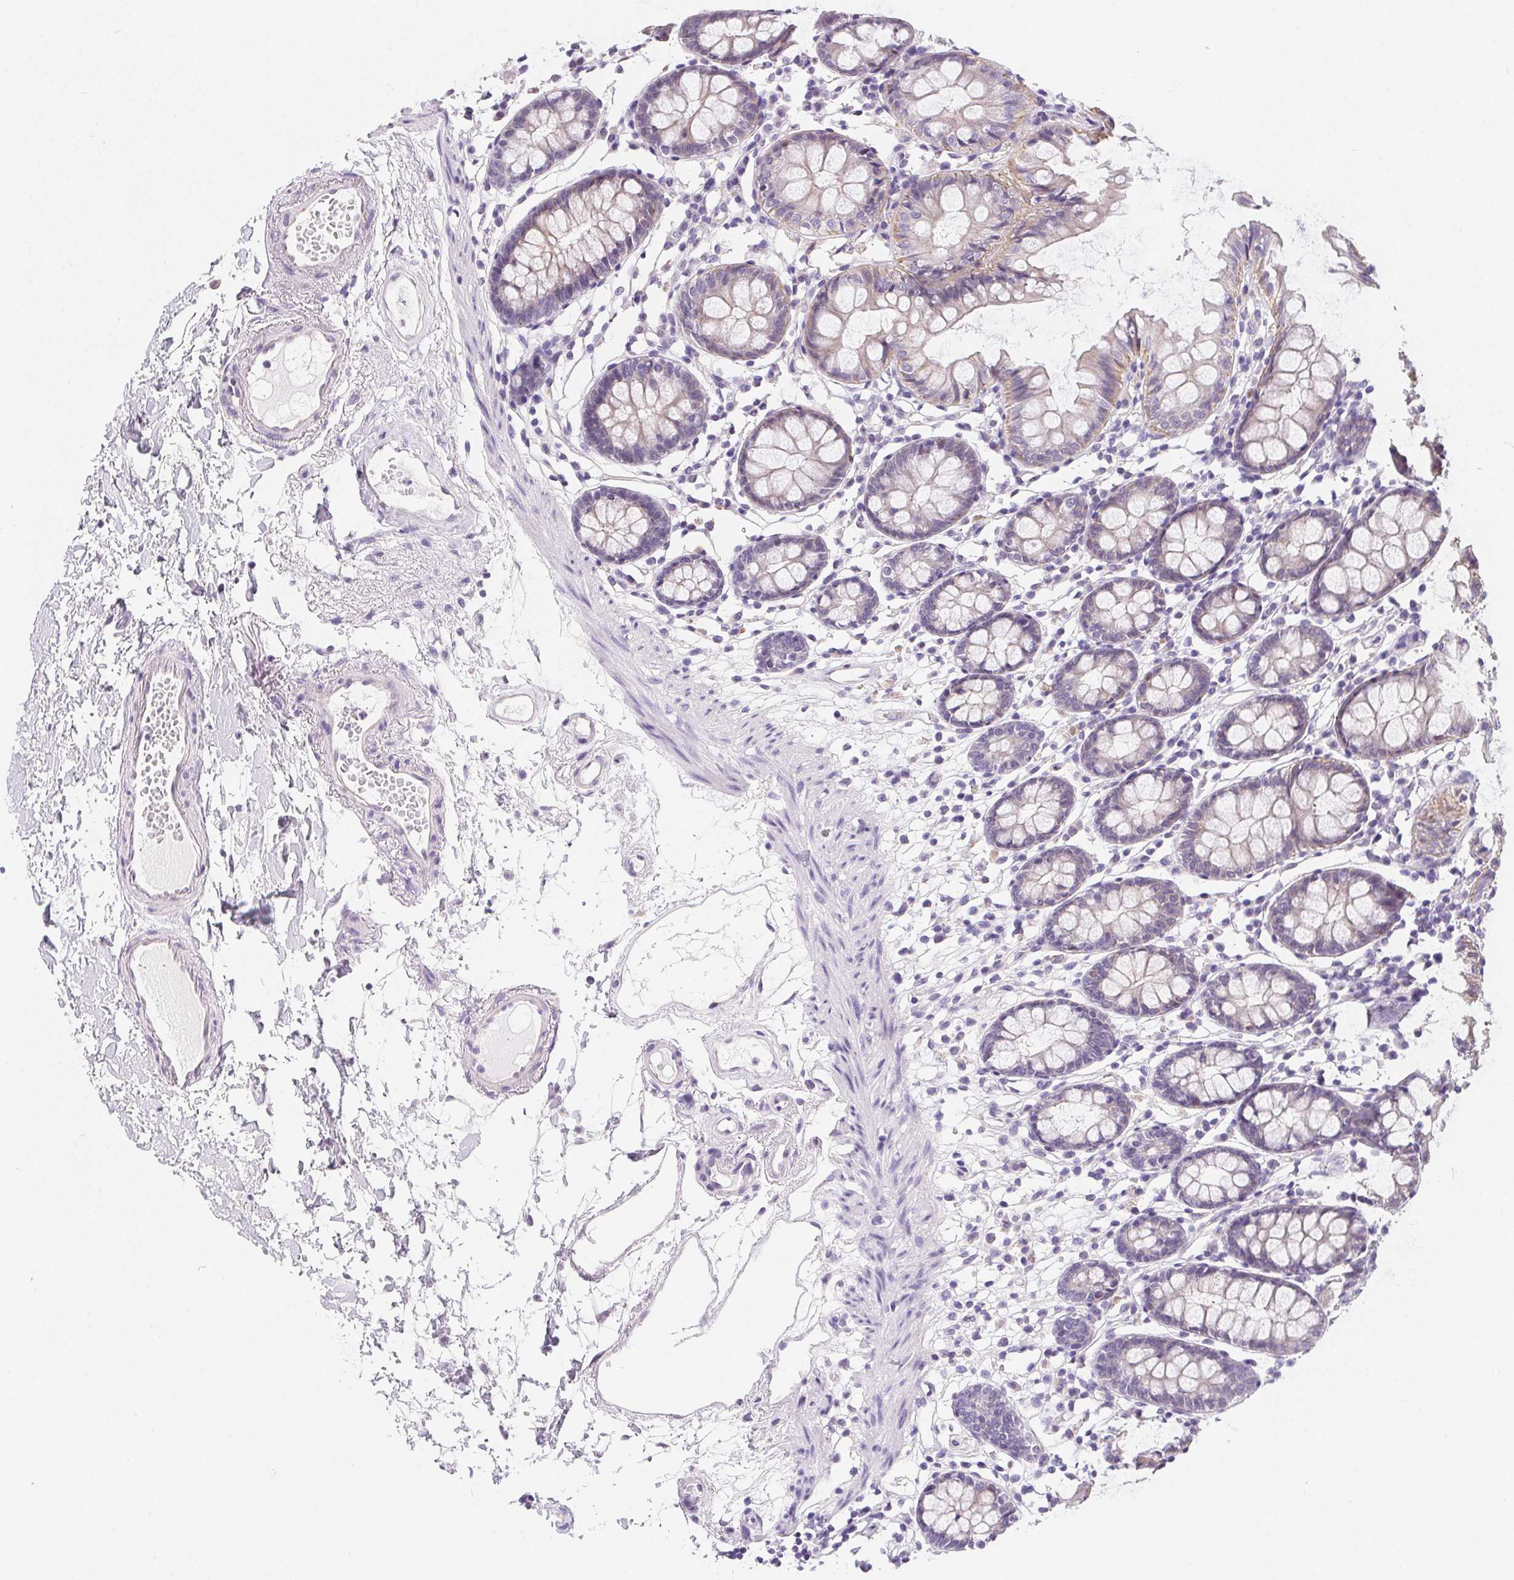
{"staining": {"intensity": "negative", "quantity": "none", "location": "none"}, "tissue": "colon", "cell_type": "Endothelial cells", "image_type": "normal", "snomed": [{"axis": "morphology", "description": "Normal tissue, NOS"}, {"axis": "topography", "description": "Colon"}], "caption": "This is an immunohistochemistry image of benign human colon. There is no expression in endothelial cells.", "gene": "AQP5", "patient": {"sex": "female", "age": 84}}